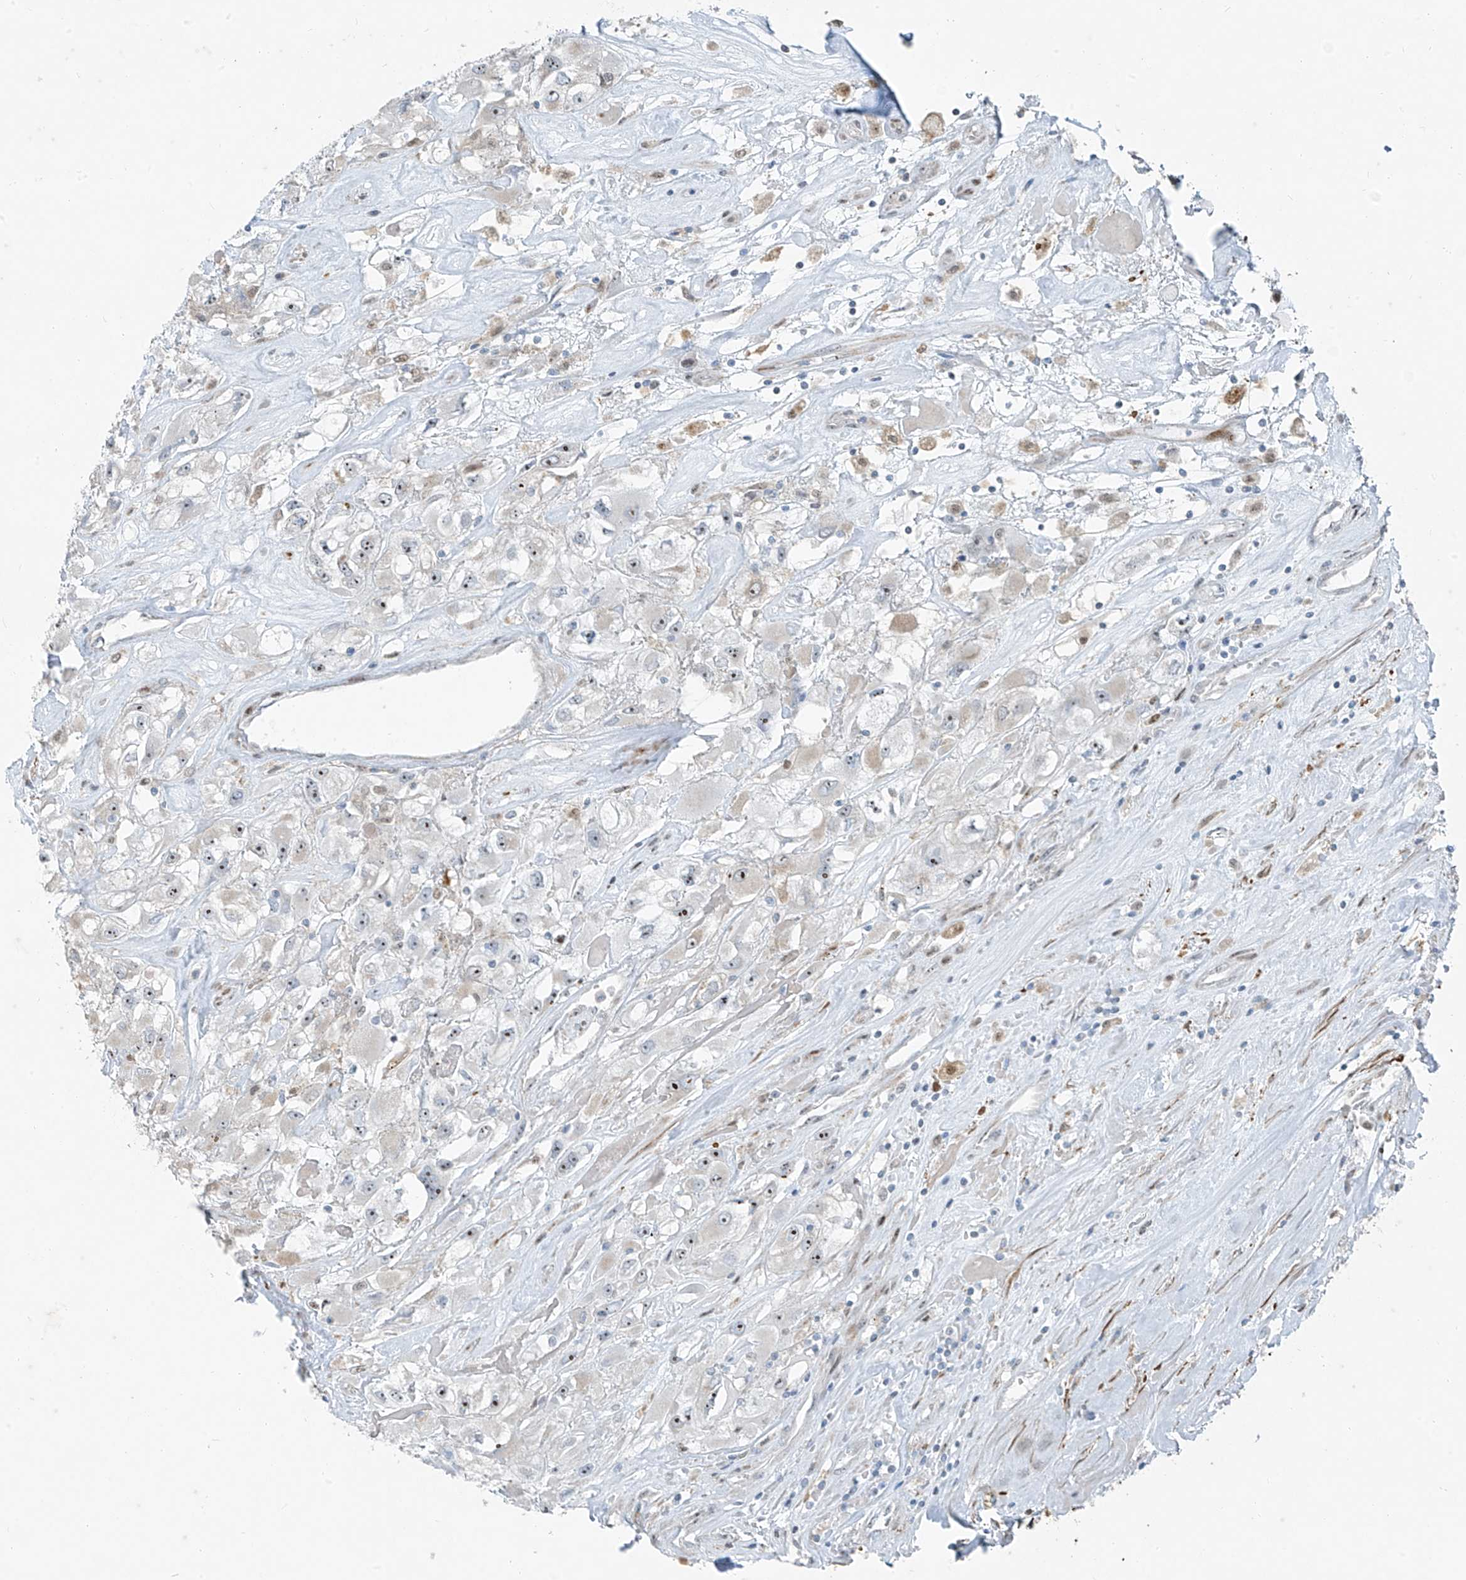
{"staining": {"intensity": "negative", "quantity": "none", "location": "none"}, "tissue": "renal cancer", "cell_type": "Tumor cells", "image_type": "cancer", "snomed": [{"axis": "morphology", "description": "Adenocarcinoma, NOS"}, {"axis": "topography", "description": "Kidney"}], "caption": "Adenocarcinoma (renal) was stained to show a protein in brown. There is no significant positivity in tumor cells.", "gene": "PPCS", "patient": {"sex": "female", "age": 52}}